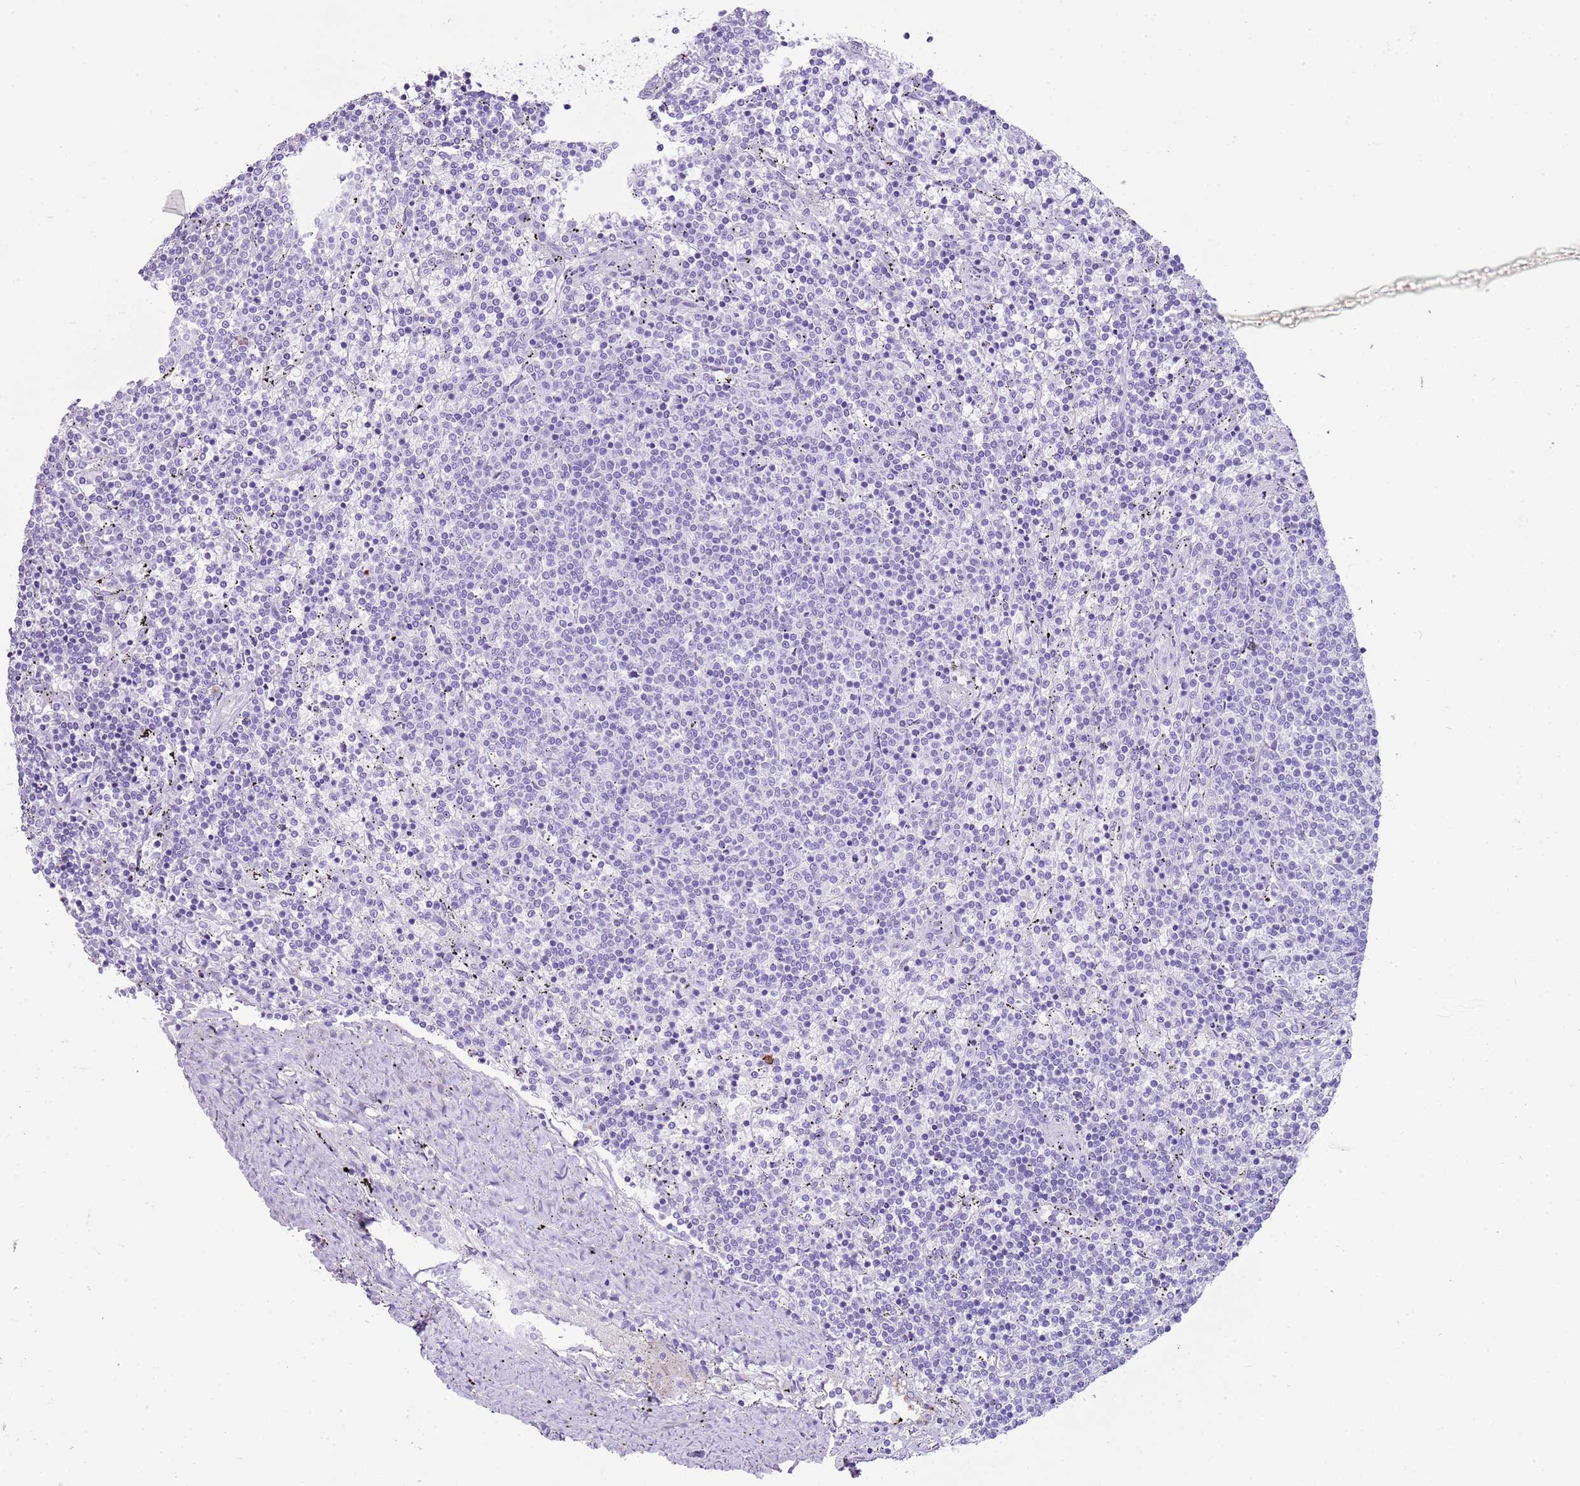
{"staining": {"intensity": "negative", "quantity": "none", "location": "none"}, "tissue": "lymphoma", "cell_type": "Tumor cells", "image_type": "cancer", "snomed": [{"axis": "morphology", "description": "Malignant lymphoma, non-Hodgkin's type, Low grade"}, {"axis": "topography", "description": "Spleen"}], "caption": "A histopathology image of human lymphoma is negative for staining in tumor cells. (DAB immunohistochemistry, high magnification).", "gene": "IGKV3D-11", "patient": {"sex": "female", "age": 50}}